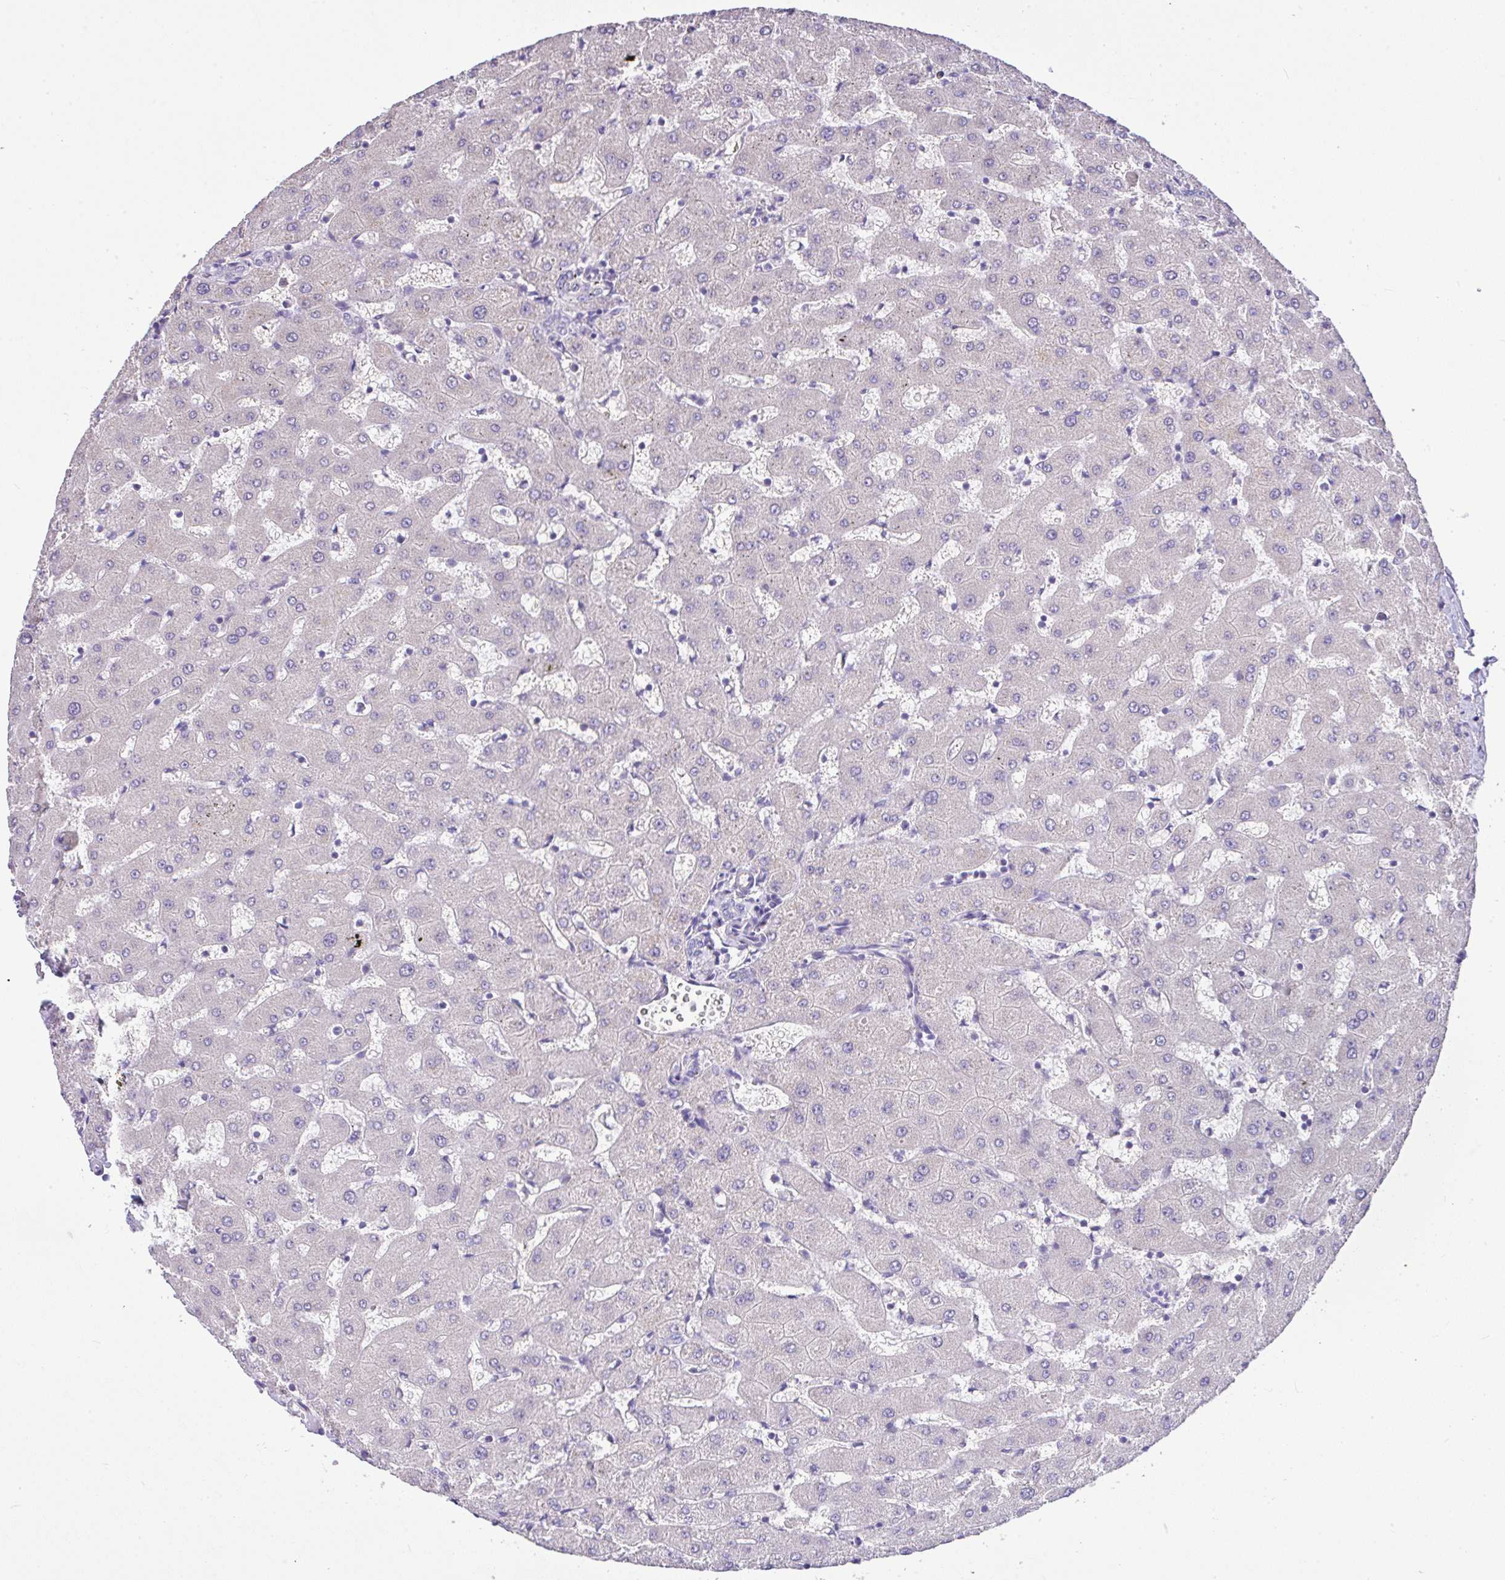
{"staining": {"intensity": "negative", "quantity": "none", "location": "none"}, "tissue": "liver", "cell_type": "Cholangiocytes", "image_type": "normal", "snomed": [{"axis": "morphology", "description": "Normal tissue, NOS"}, {"axis": "topography", "description": "Liver"}], "caption": "IHC photomicrograph of benign liver: human liver stained with DAB displays no significant protein staining in cholangiocytes.", "gene": "CTU1", "patient": {"sex": "female", "age": 63}}